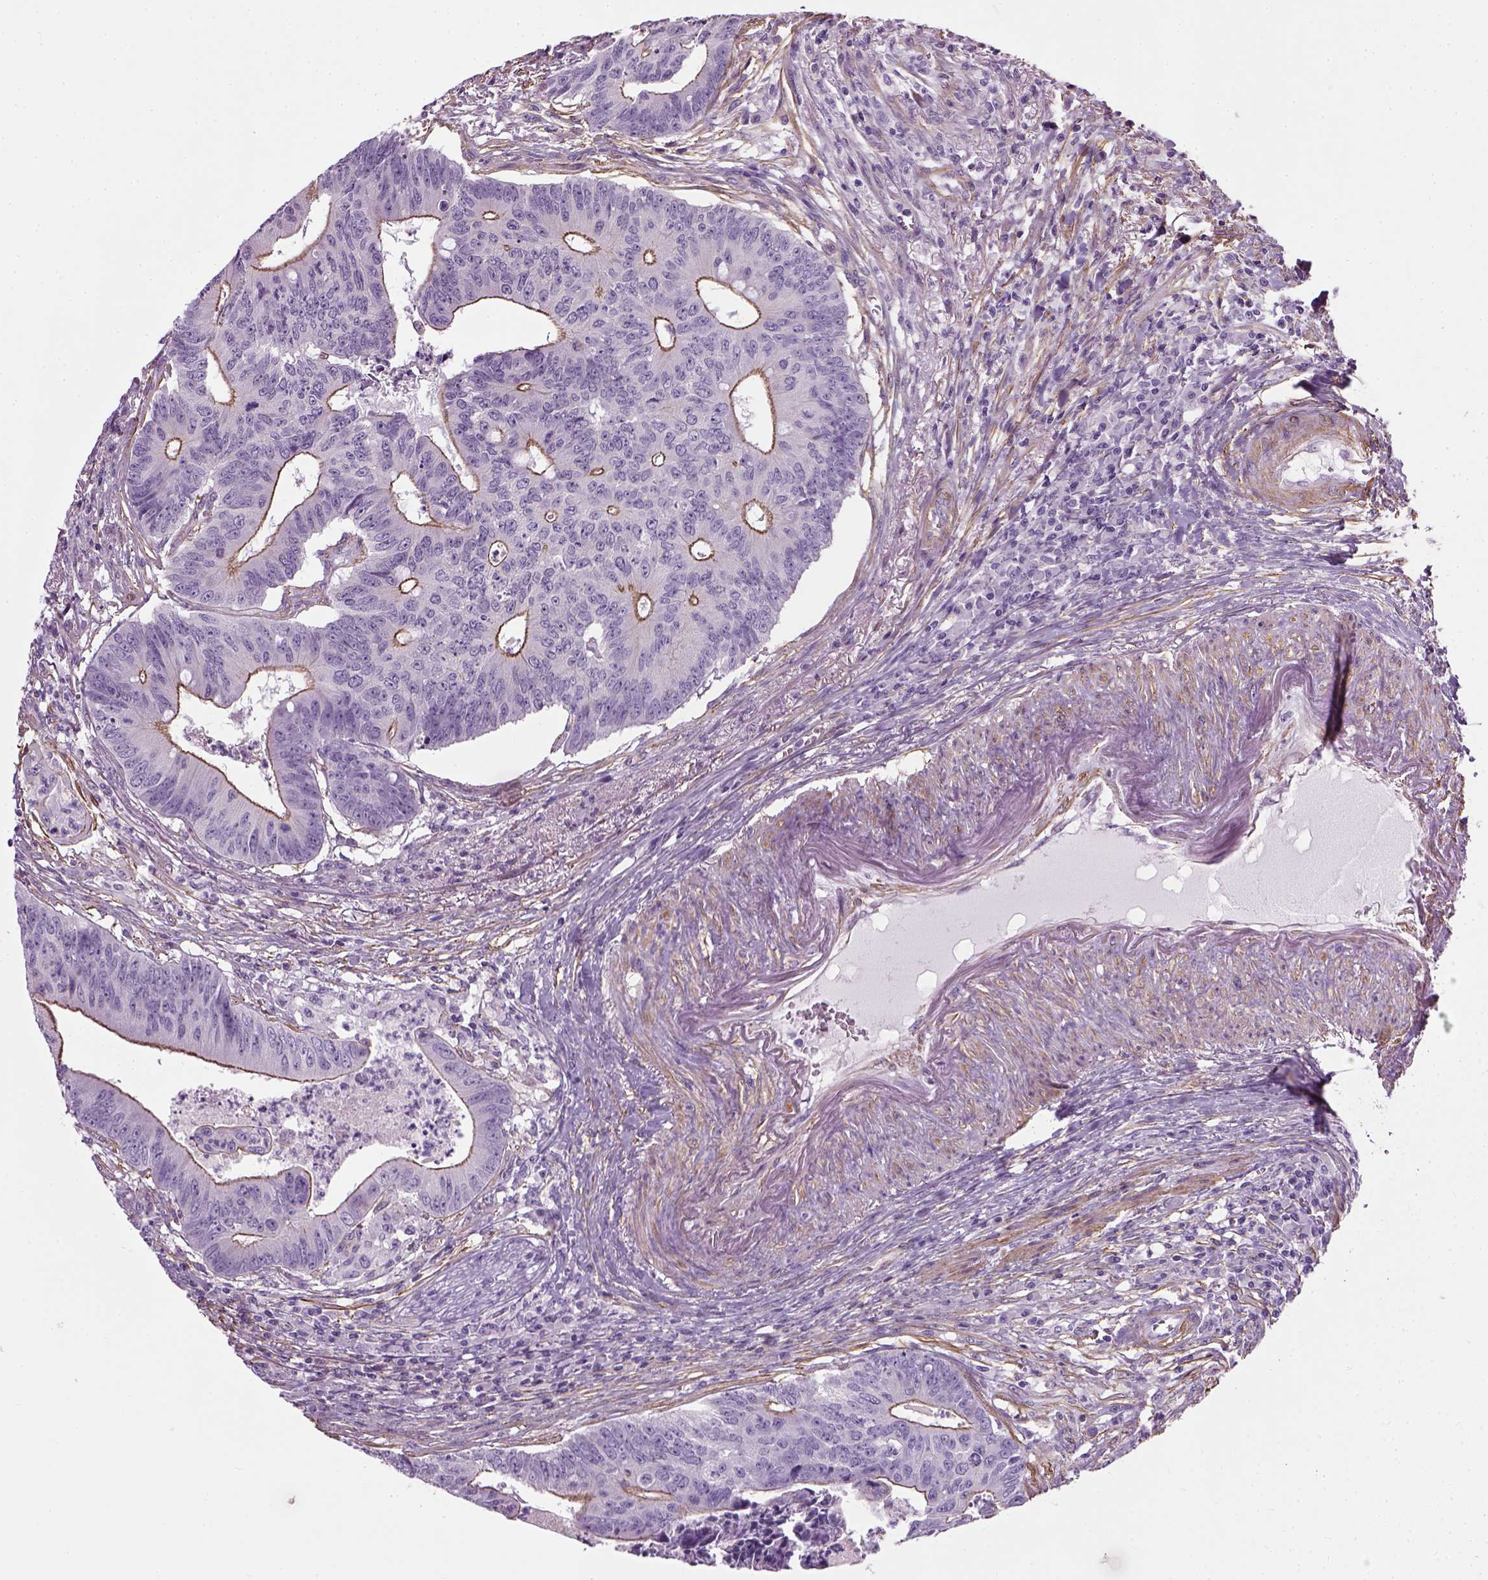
{"staining": {"intensity": "weak", "quantity": "25%-75%", "location": "cytoplasmic/membranous"}, "tissue": "colorectal cancer", "cell_type": "Tumor cells", "image_type": "cancer", "snomed": [{"axis": "morphology", "description": "Adenocarcinoma, NOS"}, {"axis": "topography", "description": "Colon"}], "caption": "The photomicrograph reveals a brown stain indicating the presence of a protein in the cytoplasmic/membranous of tumor cells in colorectal cancer.", "gene": "FAM161A", "patient": {"sex": "male", "age": 84}}